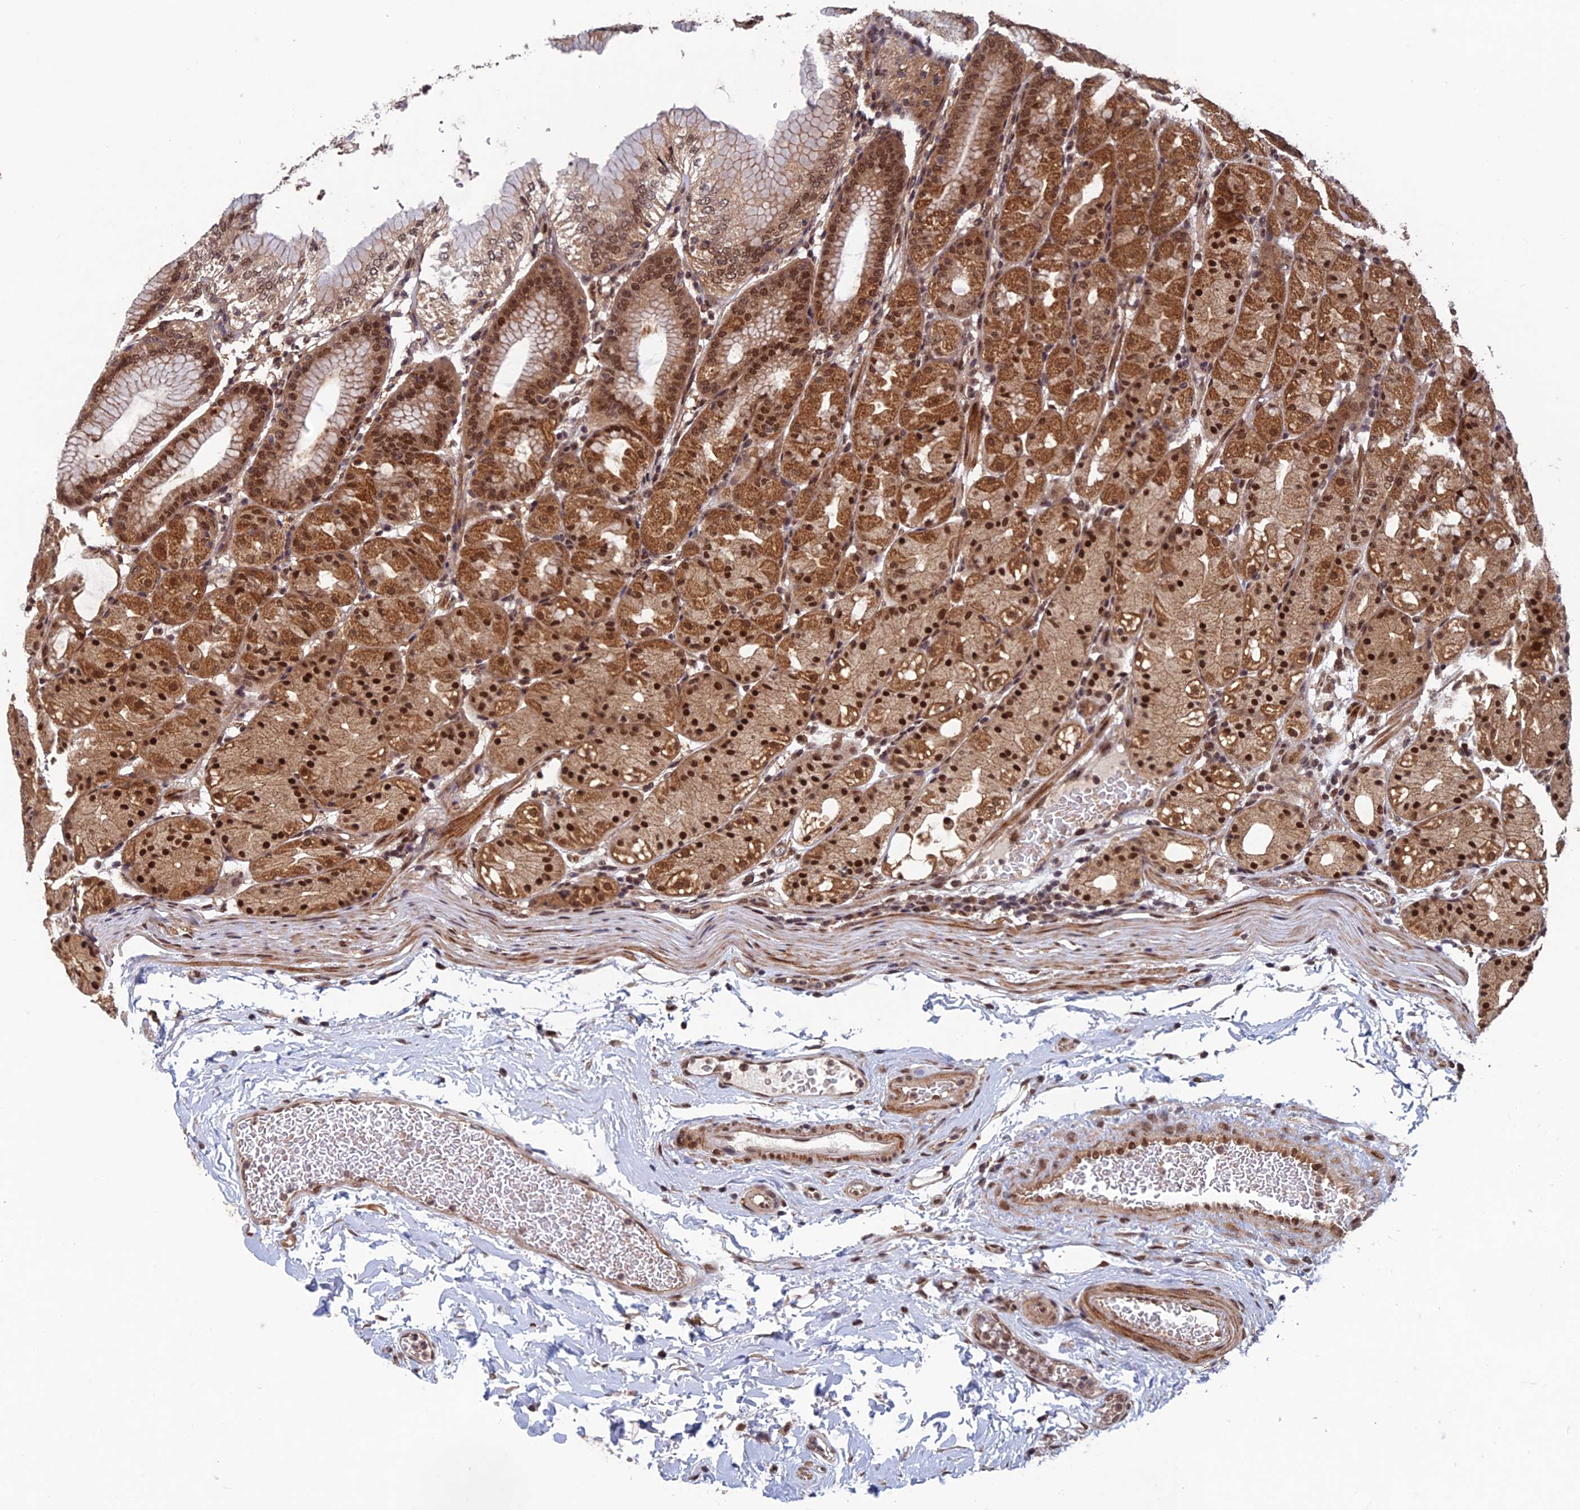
{"staining": {"intensity": "strong", "quantity": ">75%", "location": "cytoplasmic/membranous,nuclear"}, "tissue": "stomach", "cell_type": "Glandular cells", "image_type": "normal", "snomed": [{"axis": "morphology", "description": "Normal tissue, NOS"}, {"axis": "topography", "description": "Stomach, upper"}], "caption": "Brown immunohistochemical staining in benign stomach shows strong cytoplasmic/membranous,nuclear expression in approximately >75% of glandular cells.", "gene": "FAM53C", "patient": {"sex": "male", "age": 48}}